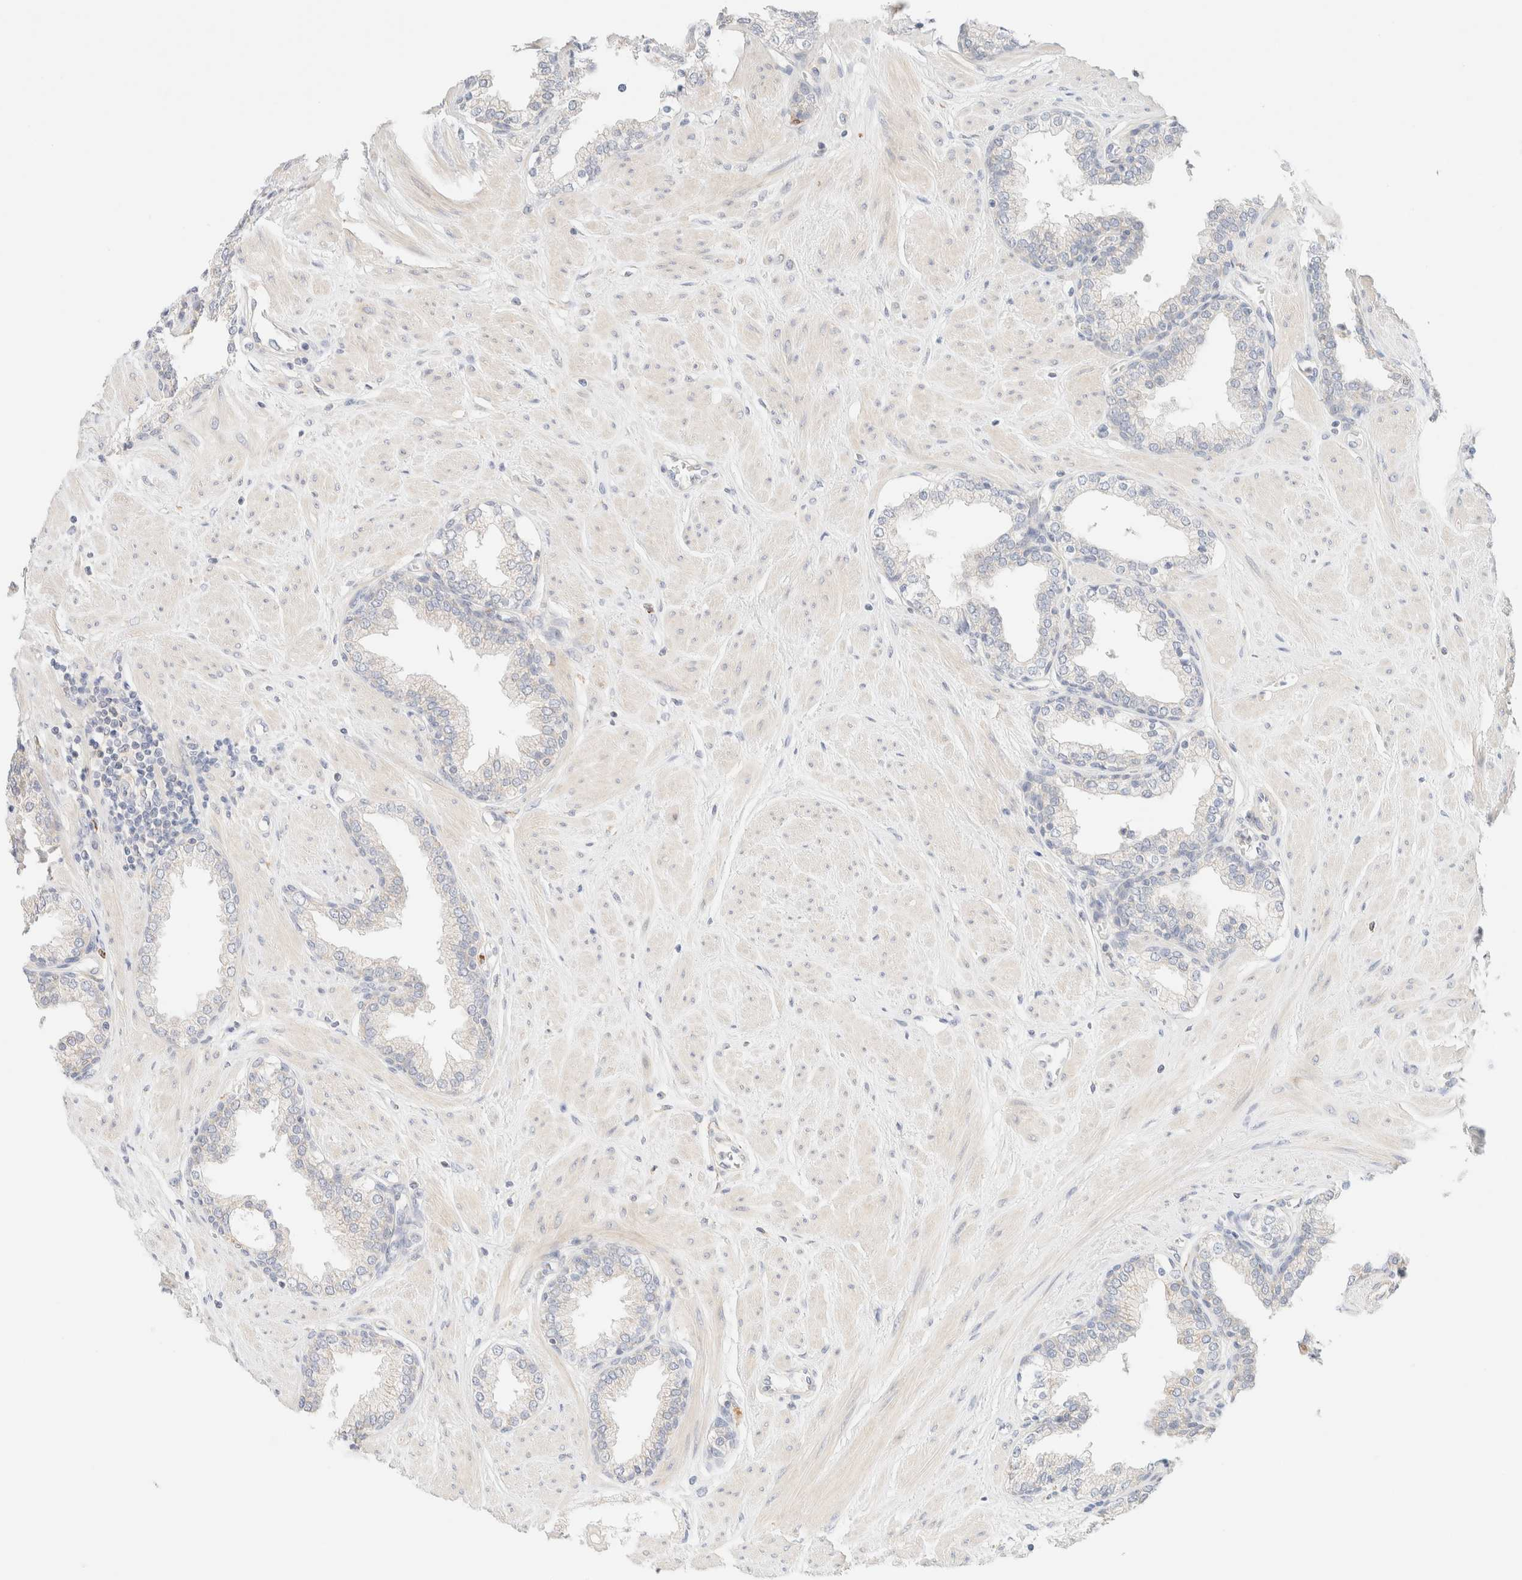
{"staining": {"intensity": "weak", "quantity": "25%-75%", "location": "cytoplasmic/membranous"}, "tissue": "prostate", "cell_type": "Glandular cells", "image_type": "normal", "snomed": [{"axis": "morphology", "description": "Normal tissue, NOS"}, {"axis": "topography", "description": "Prostate"}], "caption": "Normal prostate displays weak cytoplasmic/membranous expression in about 25%-75% of glandular cells, visualized by immunohistochemistry.", "gene": "SARM1", "patient": {"sex": "male", "age": 51}}